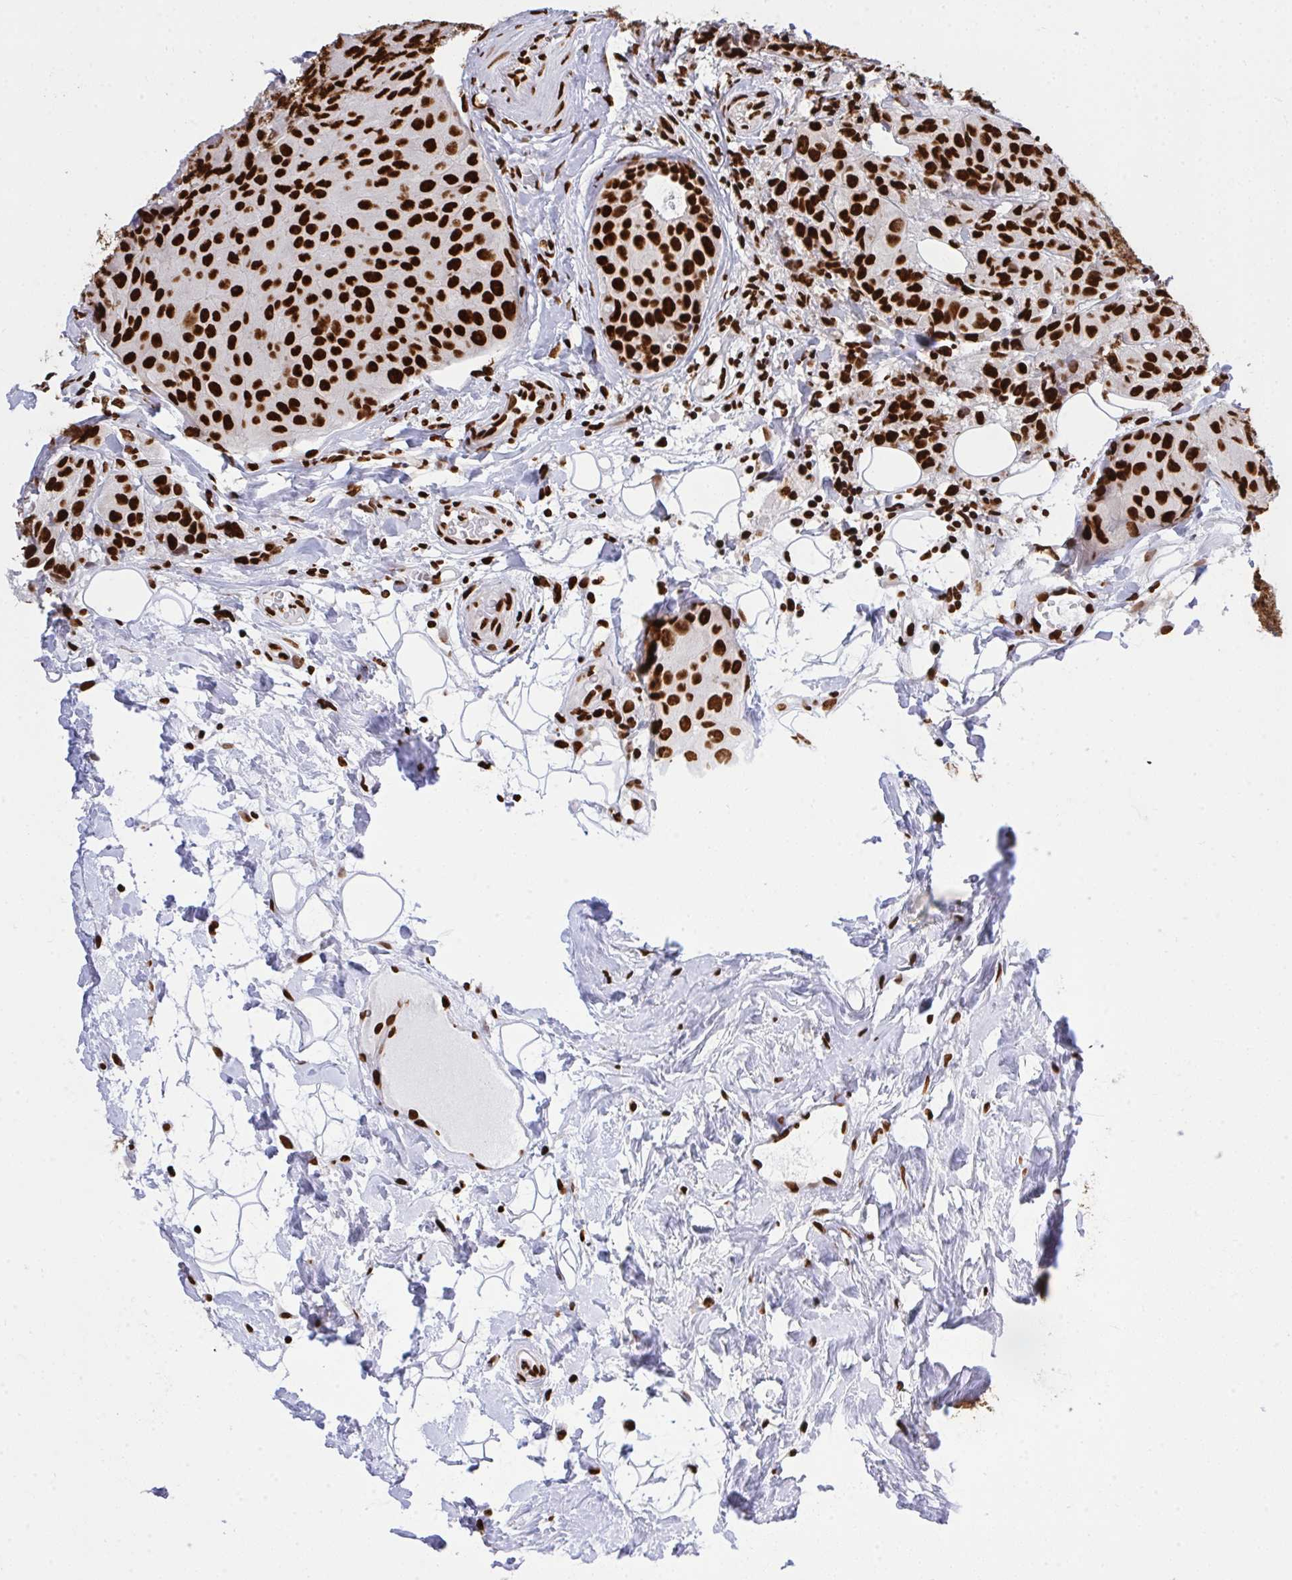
{"staining": {"intensity": "strong", "quantity": ">75%", "location": "nuclear"}, "tissue": "breast cancer", "cell_type": "Tumor cells", "image_type": "cancer", "snomed": [{"axis": "morphology", "description": "Duct carcinoma"}, {"axis": "topography", "description": "Breast"}], "caption": "A histopathology image of infiltrating ductal carcinoma (breast) stained for a protein exhibits strong nuclear brown staining in tumor cells.", "gene": "HNRNPL", "patient": {"sex": "female", "age": 43}}